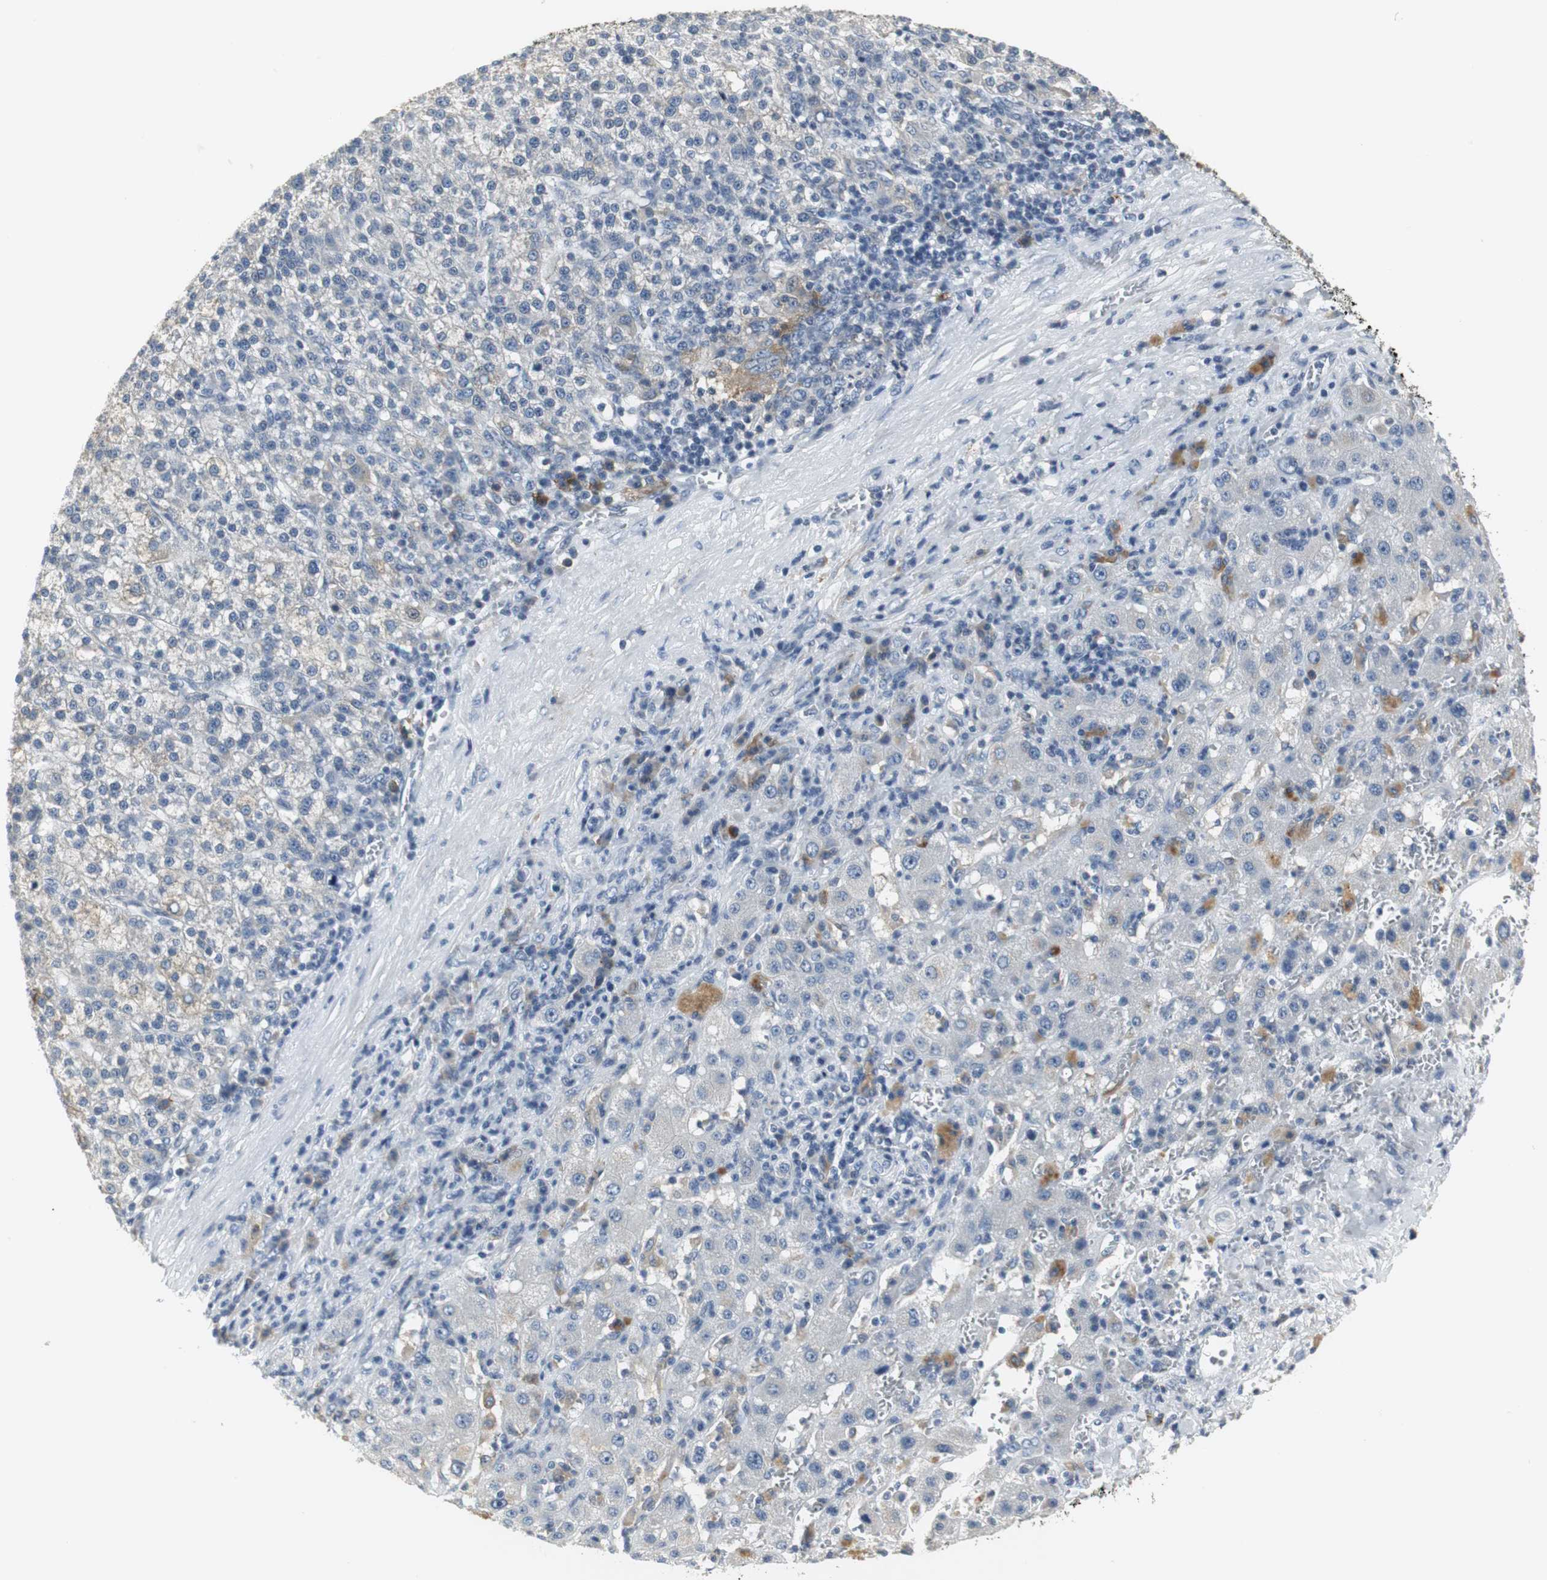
{"staining": {"intensity": "weak", "quantity": "<25%", "location": "cytoplasmic/membranous"}, "tissue": "liver cancer", "cell_type": "Tumor cells", "image_type": "cancer", "snomed": [{"axis": "morphology", "description": "Carcinoma, Hepatocellular, NOS"}, {"axis": "topography", "description": "Liver"}], "caption": "Liver hepatocellular carcinoma was stained to show a protein in brown. There is no significant expression in tumor cells. Brightfield microscopy of IHC stained with DAB (brown) and hematoxylin (blue), captured at high magnification.", "gene": "SLC2A5", "patient": {"sex": "female", "age": 58}}